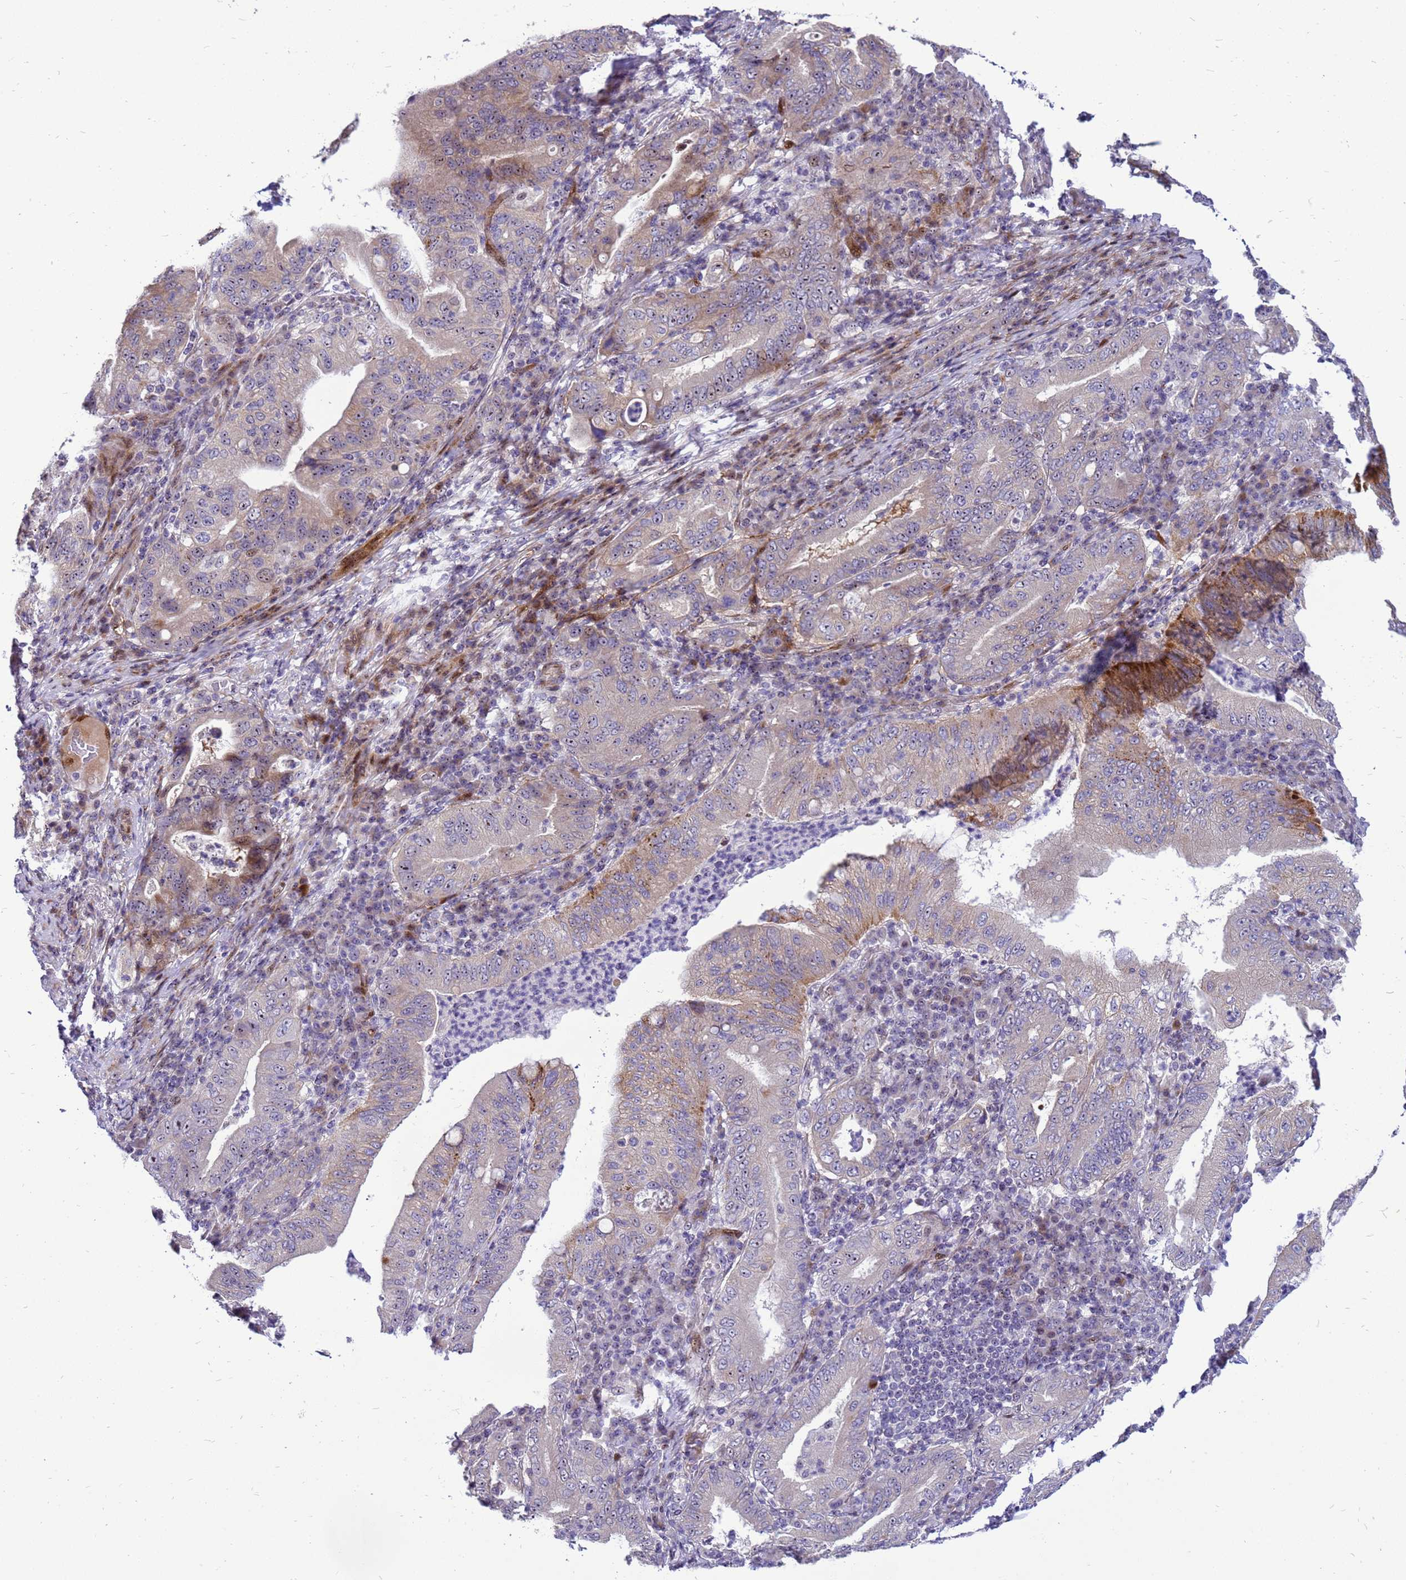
{"staining": {"intensity": "weak", "quantity": "<25%", "location": "cytoplasmic/membranous"}, "tissue": "stomach cancer", "cell_type": "Tumor cells", "image_type": "cancer", "snomed": [{"axis": "morphology", "description": "Normal tissue, NOS"}, {"axis": "morphology", "description": "Adenocarcinoma, NOS"}, {"axis": "topography", "description": "Esophagus"}, {"axis": "topography", "description": "Stomach, upper"}, {"axis": "topography", "description": "Peripheral nerve tissue"}], "caption": "Tumor cells are negative for brown protein staining in stomach adenocarcinoma.", "gene": "RSPO1", "patient": {"sex": "male", "age": 62}}